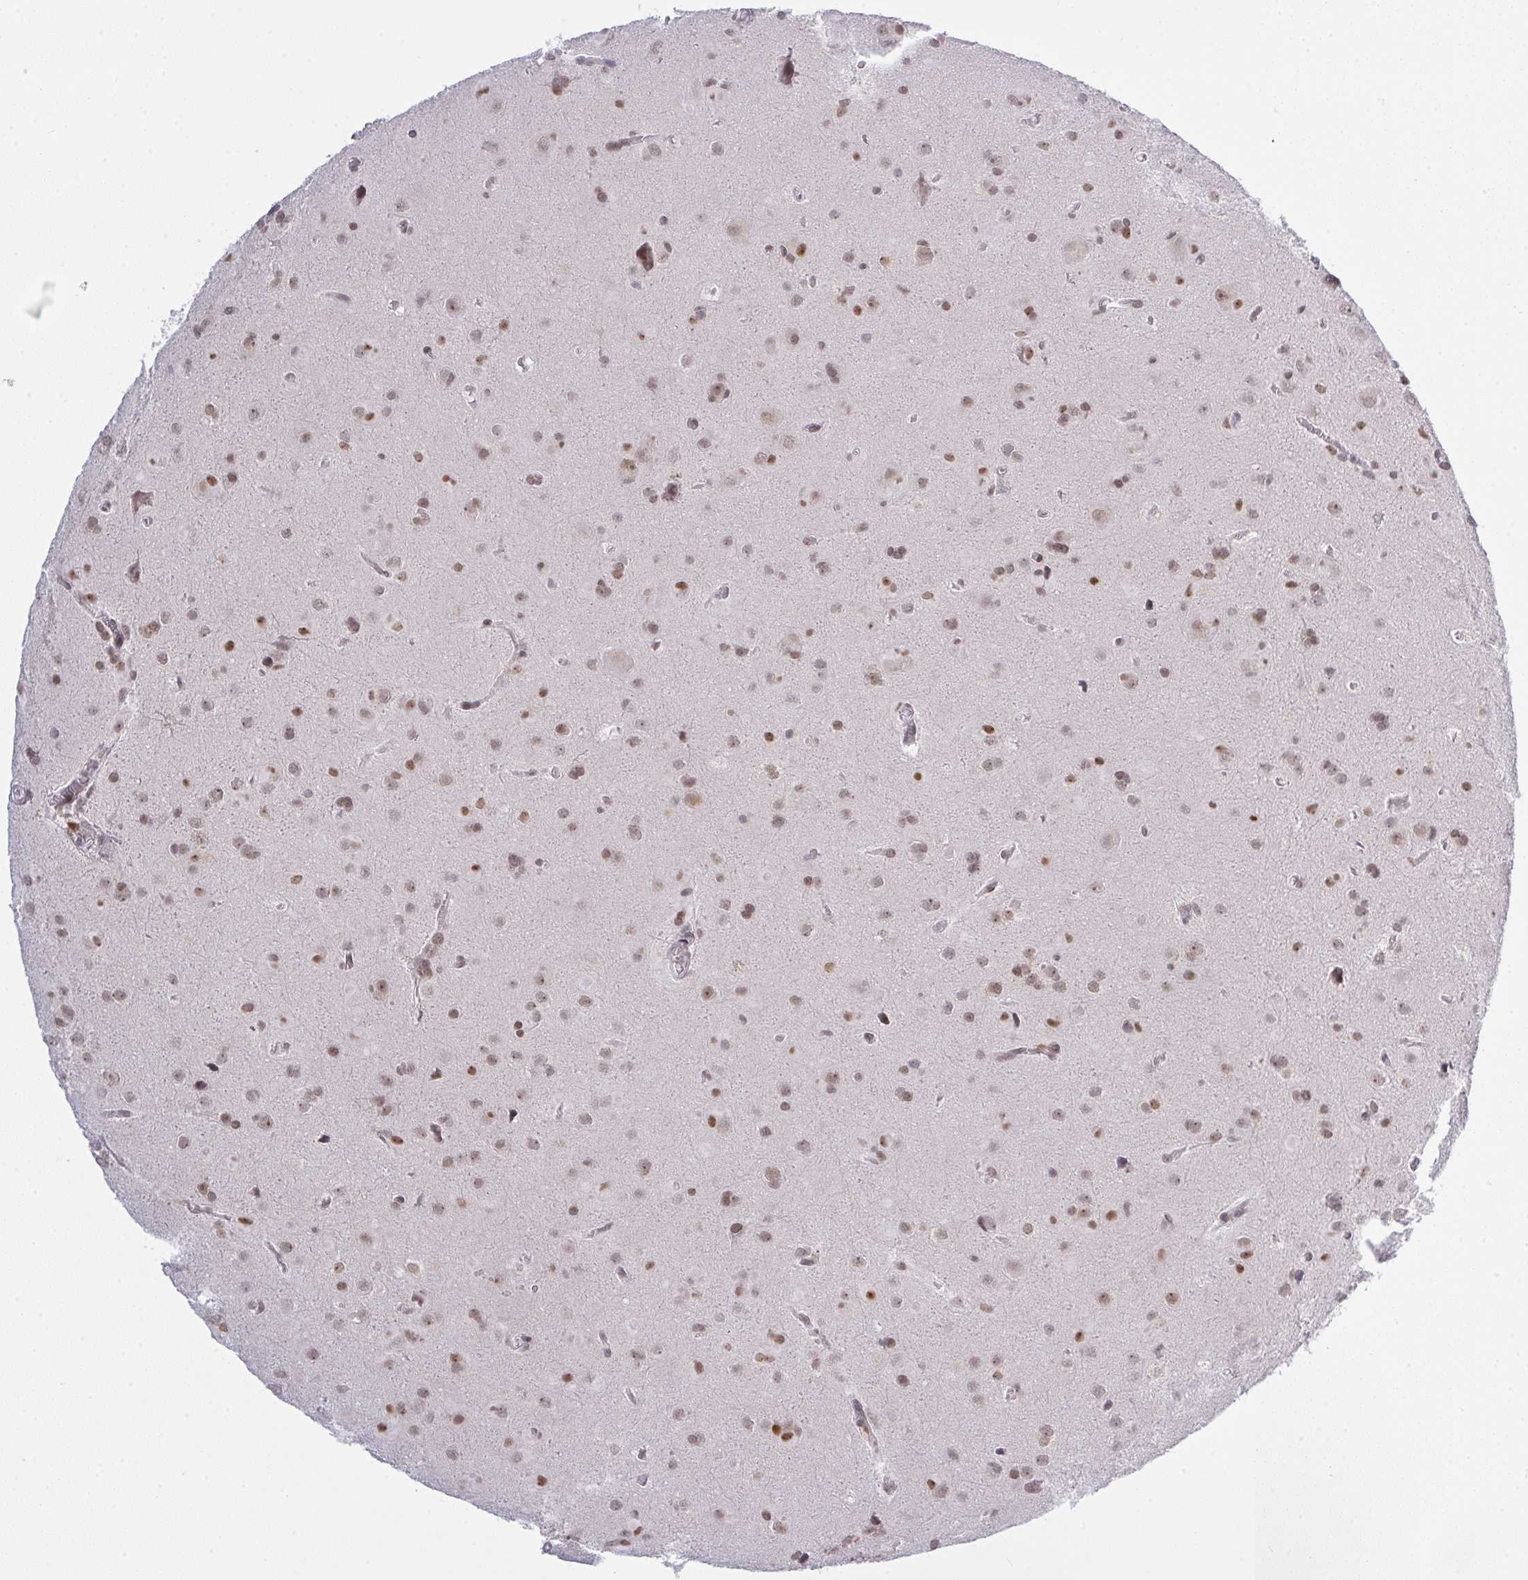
{"staining": {"intensity": "weak", "quantity": ">75%", "location": "nuclear"}, "tissue": "glioma", "cell_type": "Tumor cells", "image_type": "cancer", "snomed": [{"axis": "morphology", "description": "Glioma, malignant, Low grade"}, {"axis": "topography", "description": "Brain"}], "caption": "Malignant glioma (low-grade) stained for a protein exhibits weak nuclear positivity in tumor cells.", "gene": "RFC4", "patient": {"sex": "male", "age": 58}}